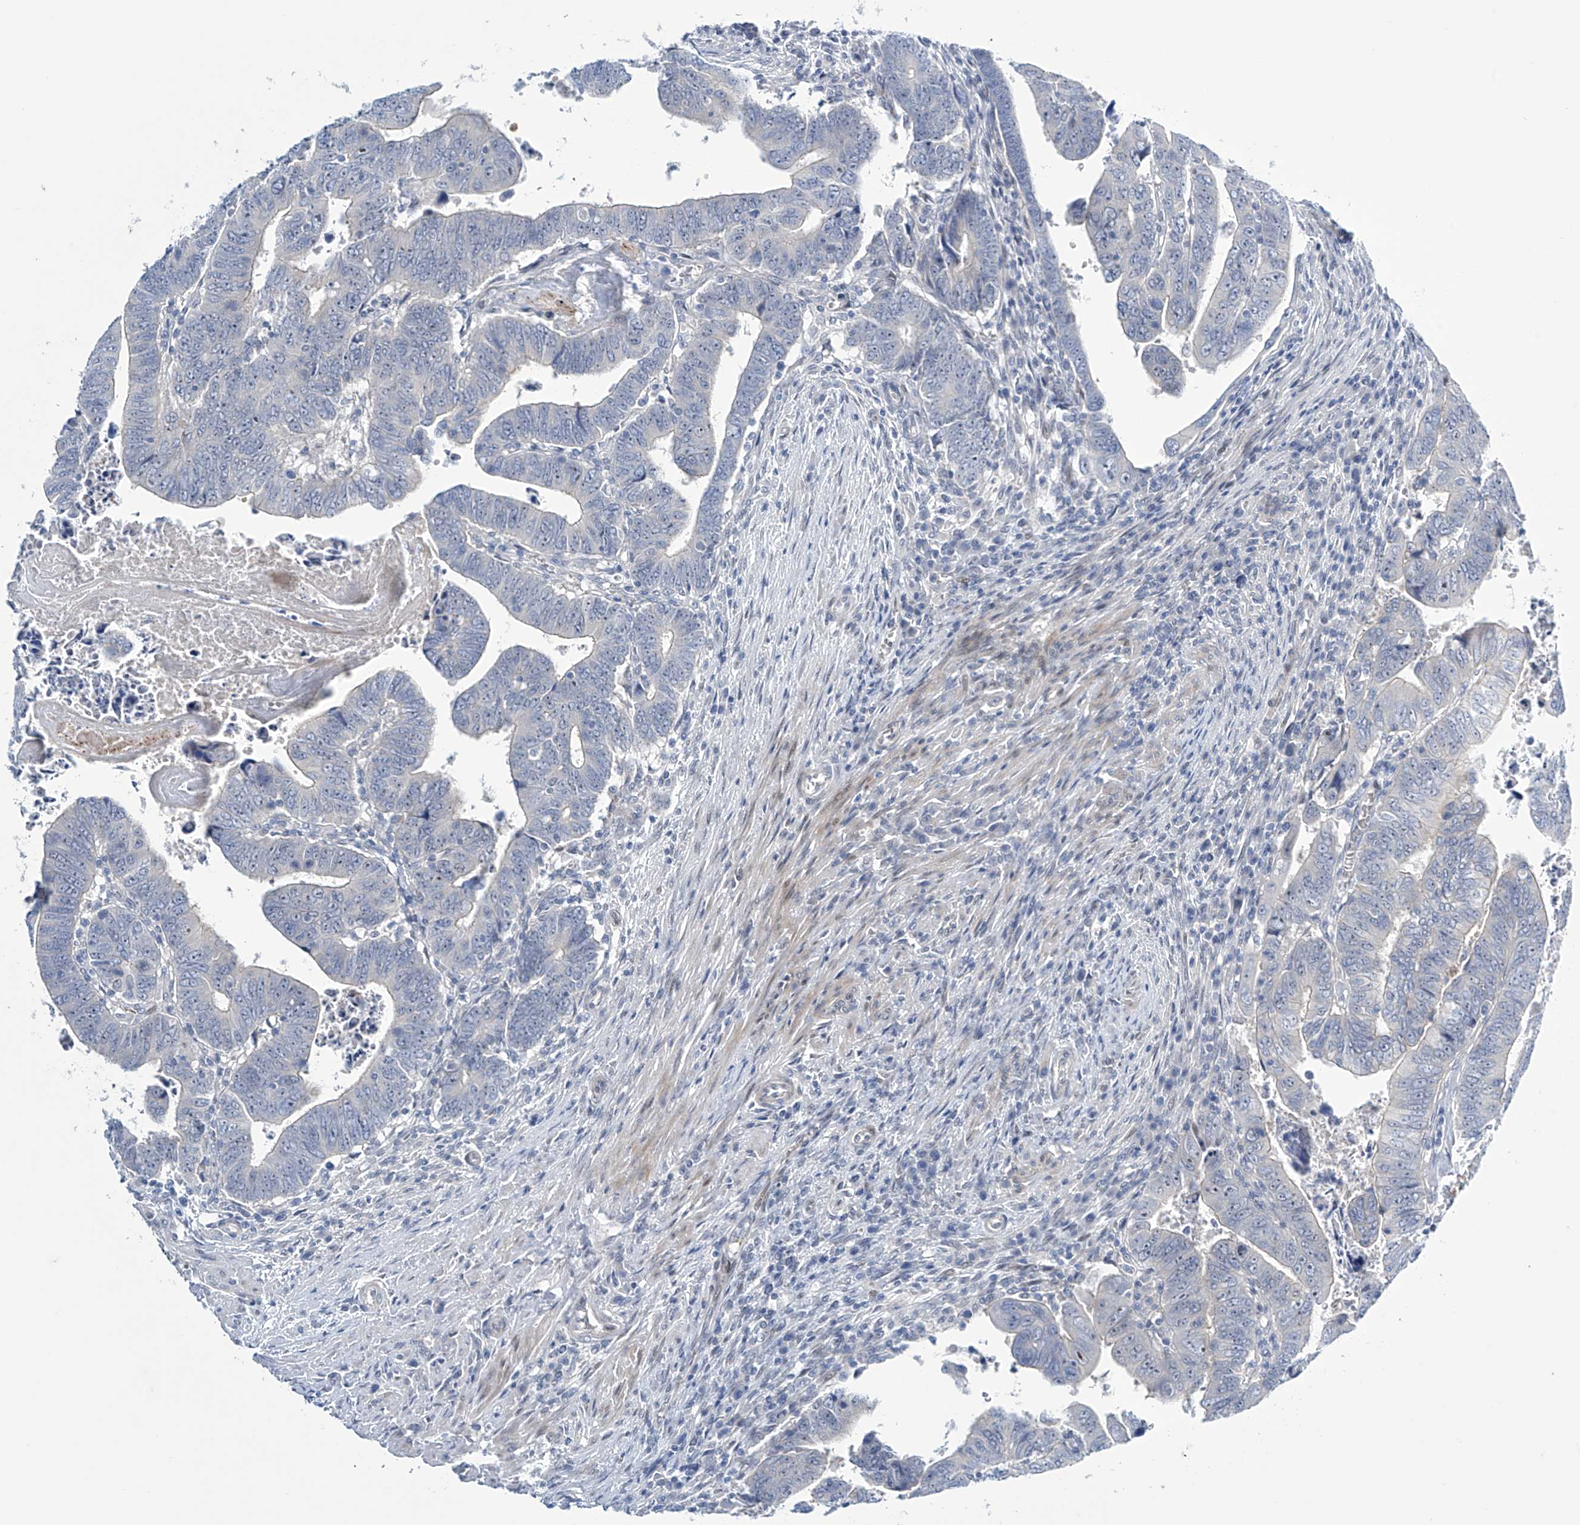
{"staining": {"intensity": "negative", "quantity": "none", "location": "none"}, "tissue": "colorectal cancer", "cell_type": "Tumor cells", "image_type": "cancer", "snomed": [{"axis": "morphology", "description": "Normal tissue, NOS"}, {"axis": "morphology", "description": "Adenocarcinoma, NOS"}, {"axis": "topography", "description": "Rectum"}], "caption": "Tumor cells are negative for brown protein staining in adenocarcinoma (colorectal). (DAB immunohistochemistry, high magnification).", "gene": "TRIM60", "patient": {"sex": "female", "age": 65}}